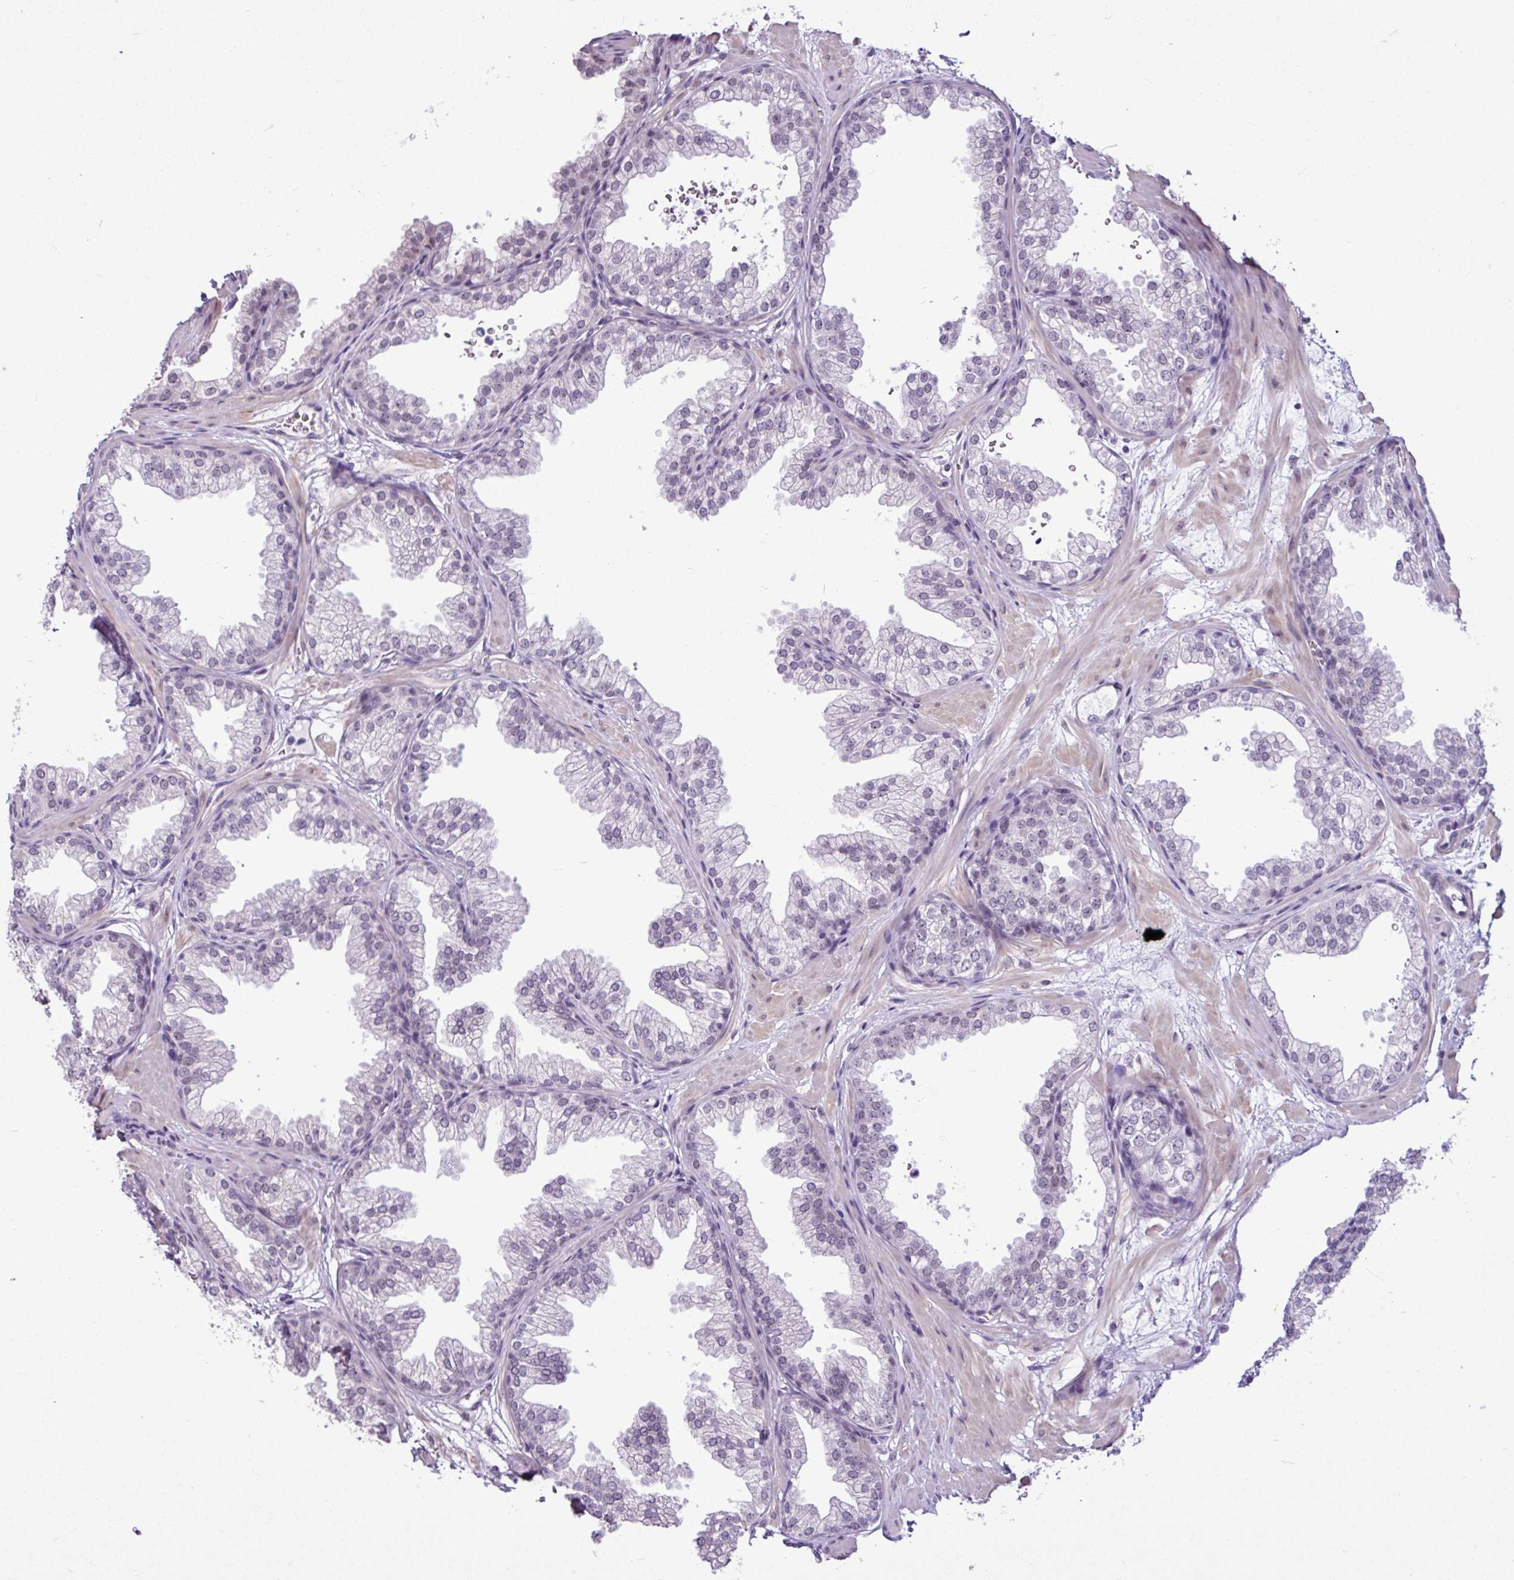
{"staining": {"intensity": "weak", "quantity": "25%-75%", "location": "nuclear"}, "tissue": "prostate", "cell_type": "Glandular cells", "image_type": "normal", "snomed": [{"axis": "morphology", "description": "Normal tissue, NOS"}, {"axis": "topography", "description": "Prostate"}], "caption": "Immunohistochemistry (IHC) (DAB) staining of benign prostate displays weak nuclear protein staining in about 25%-75% of glandular cells.", "gene": "UTP18", "patient": {"sex": "male", "age": 37}}